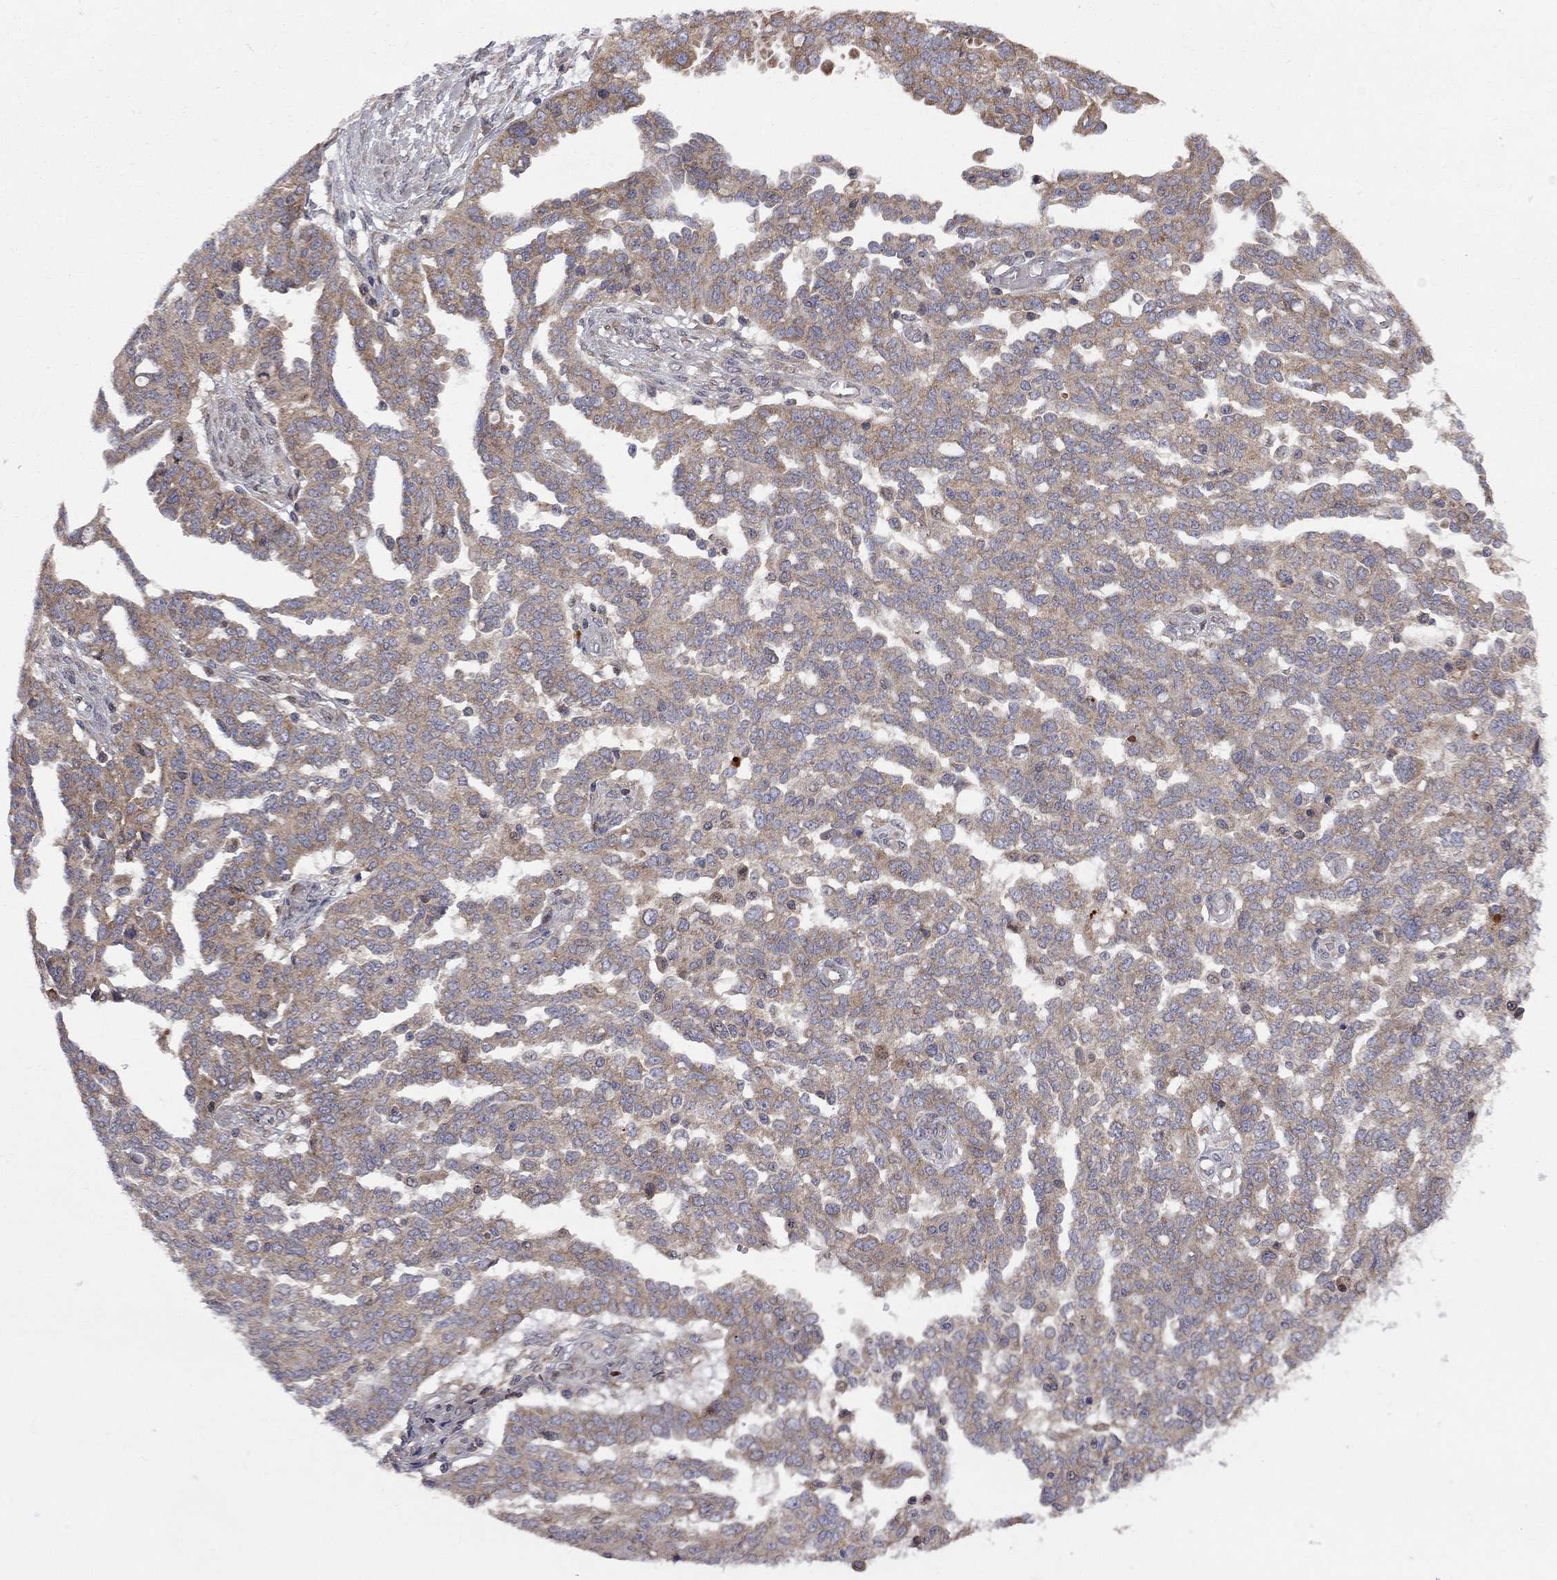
{"staining": {"intensity": "moderate", "quantity": "<25%", "location": "cytoplasmic/membranous"}, "tissue": "ovarian cancer", "cell_type": "Tumor cells", "image_type": "cancer", "snomed": [{"axis": "morphology", "description": "Cystadenocarcinoma, serous, NOS"}, {"axis": "topography", "description": "Ovary"}], "caption": "Moderate cytoplasmic/membranous staining for a protein is identified in approximately <25% of tumor cells of ovarian cancer using immunohistochemistry.", "gene": "CNOT11", "patient": {"sex": "female", "age": 67}}